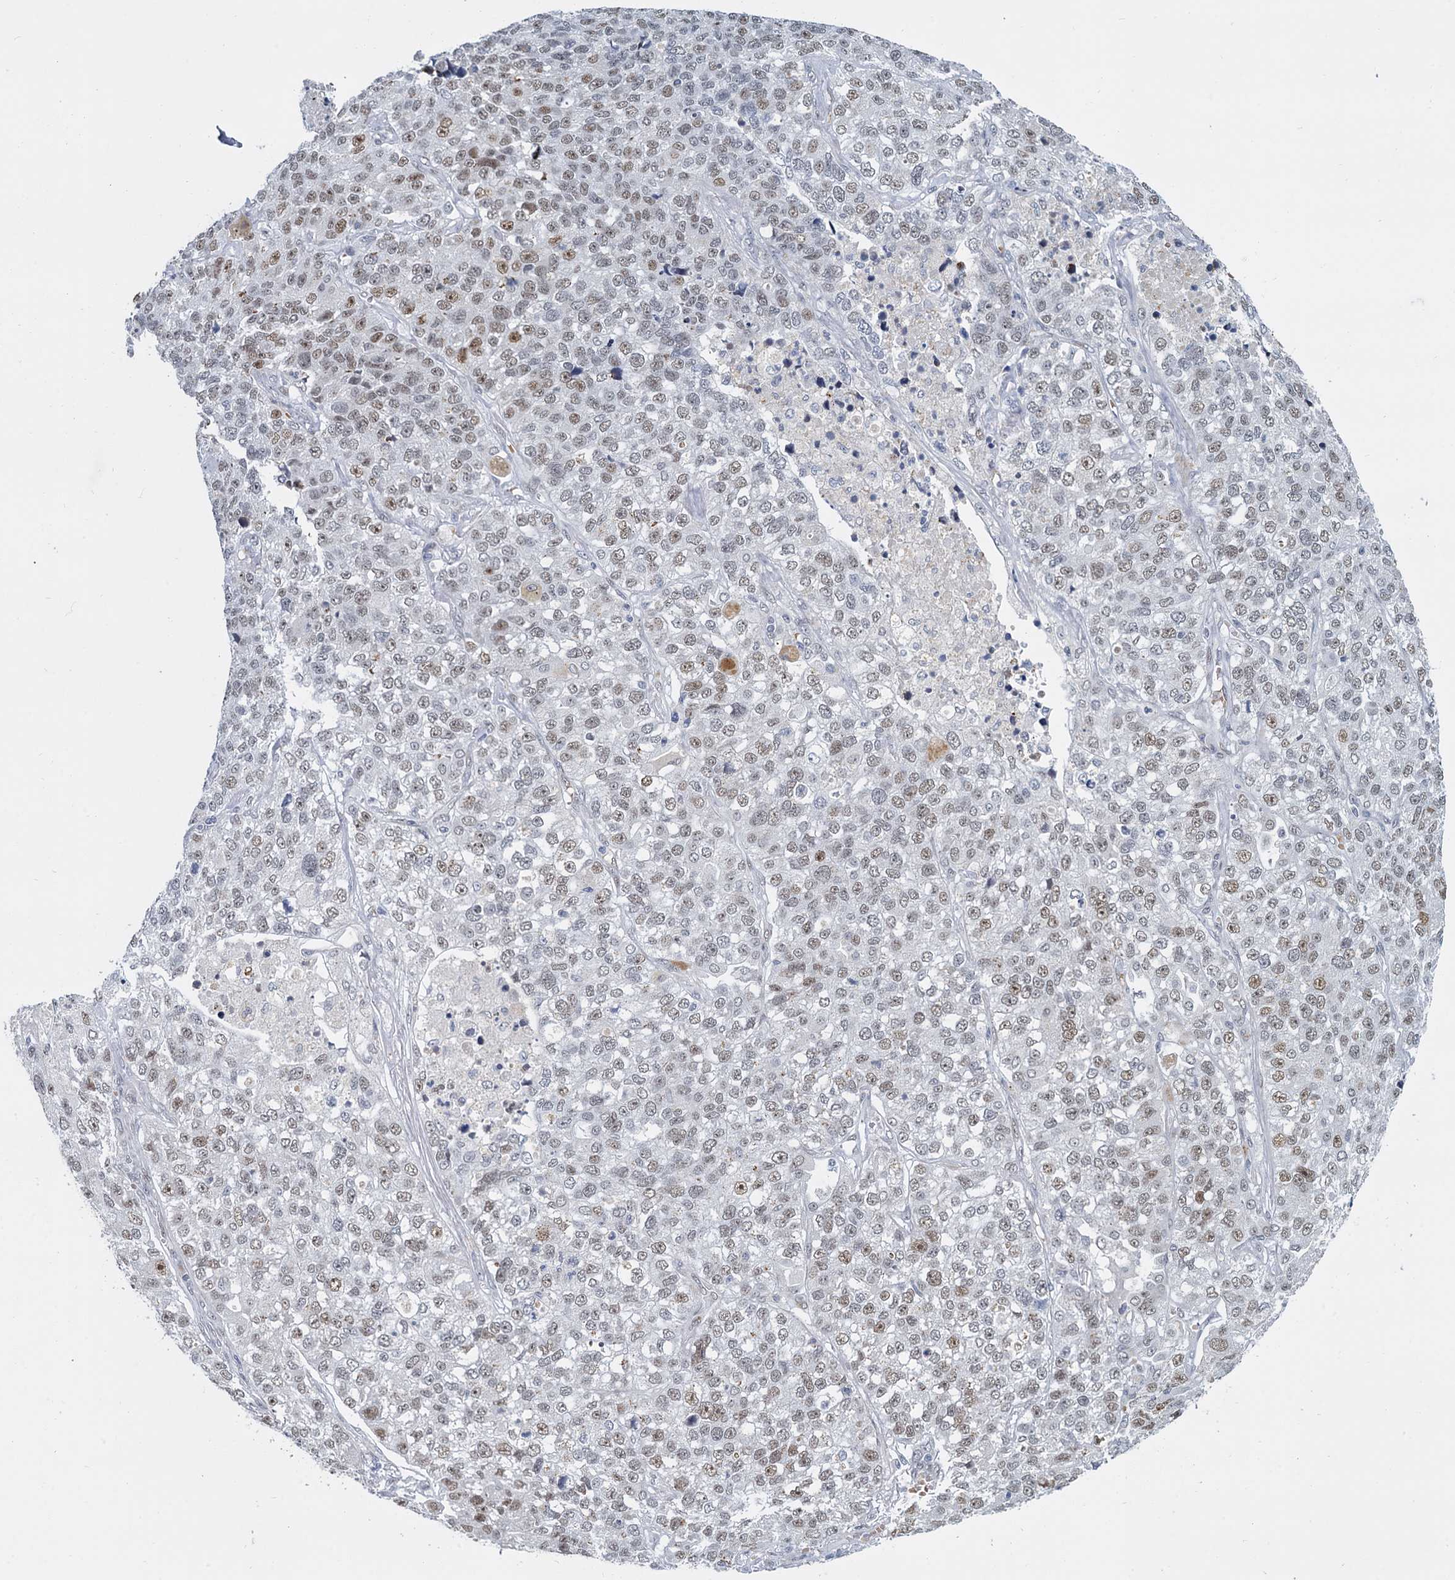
{"staining": {"intensity": "moderate", "quantity": "25%-75%", "location": "nuclear"}, "tissue": "lung cancer", "cell_type": "Tumor cells", "image_type": "cancer", "snomed": [{"axis": "morphology", "description": "Adenocarcinoma, NOS"}, {"axis": "topography", "description": "Lung"}], "caption": "Adenocarcinoma (lung) tissue shows moderate nuclear positivity in about 25%-75% of tumor cells, visualized by immunohistochemistry.", "gene": "RPRD1A", "patient": {"sex": "male", "age": 49}}